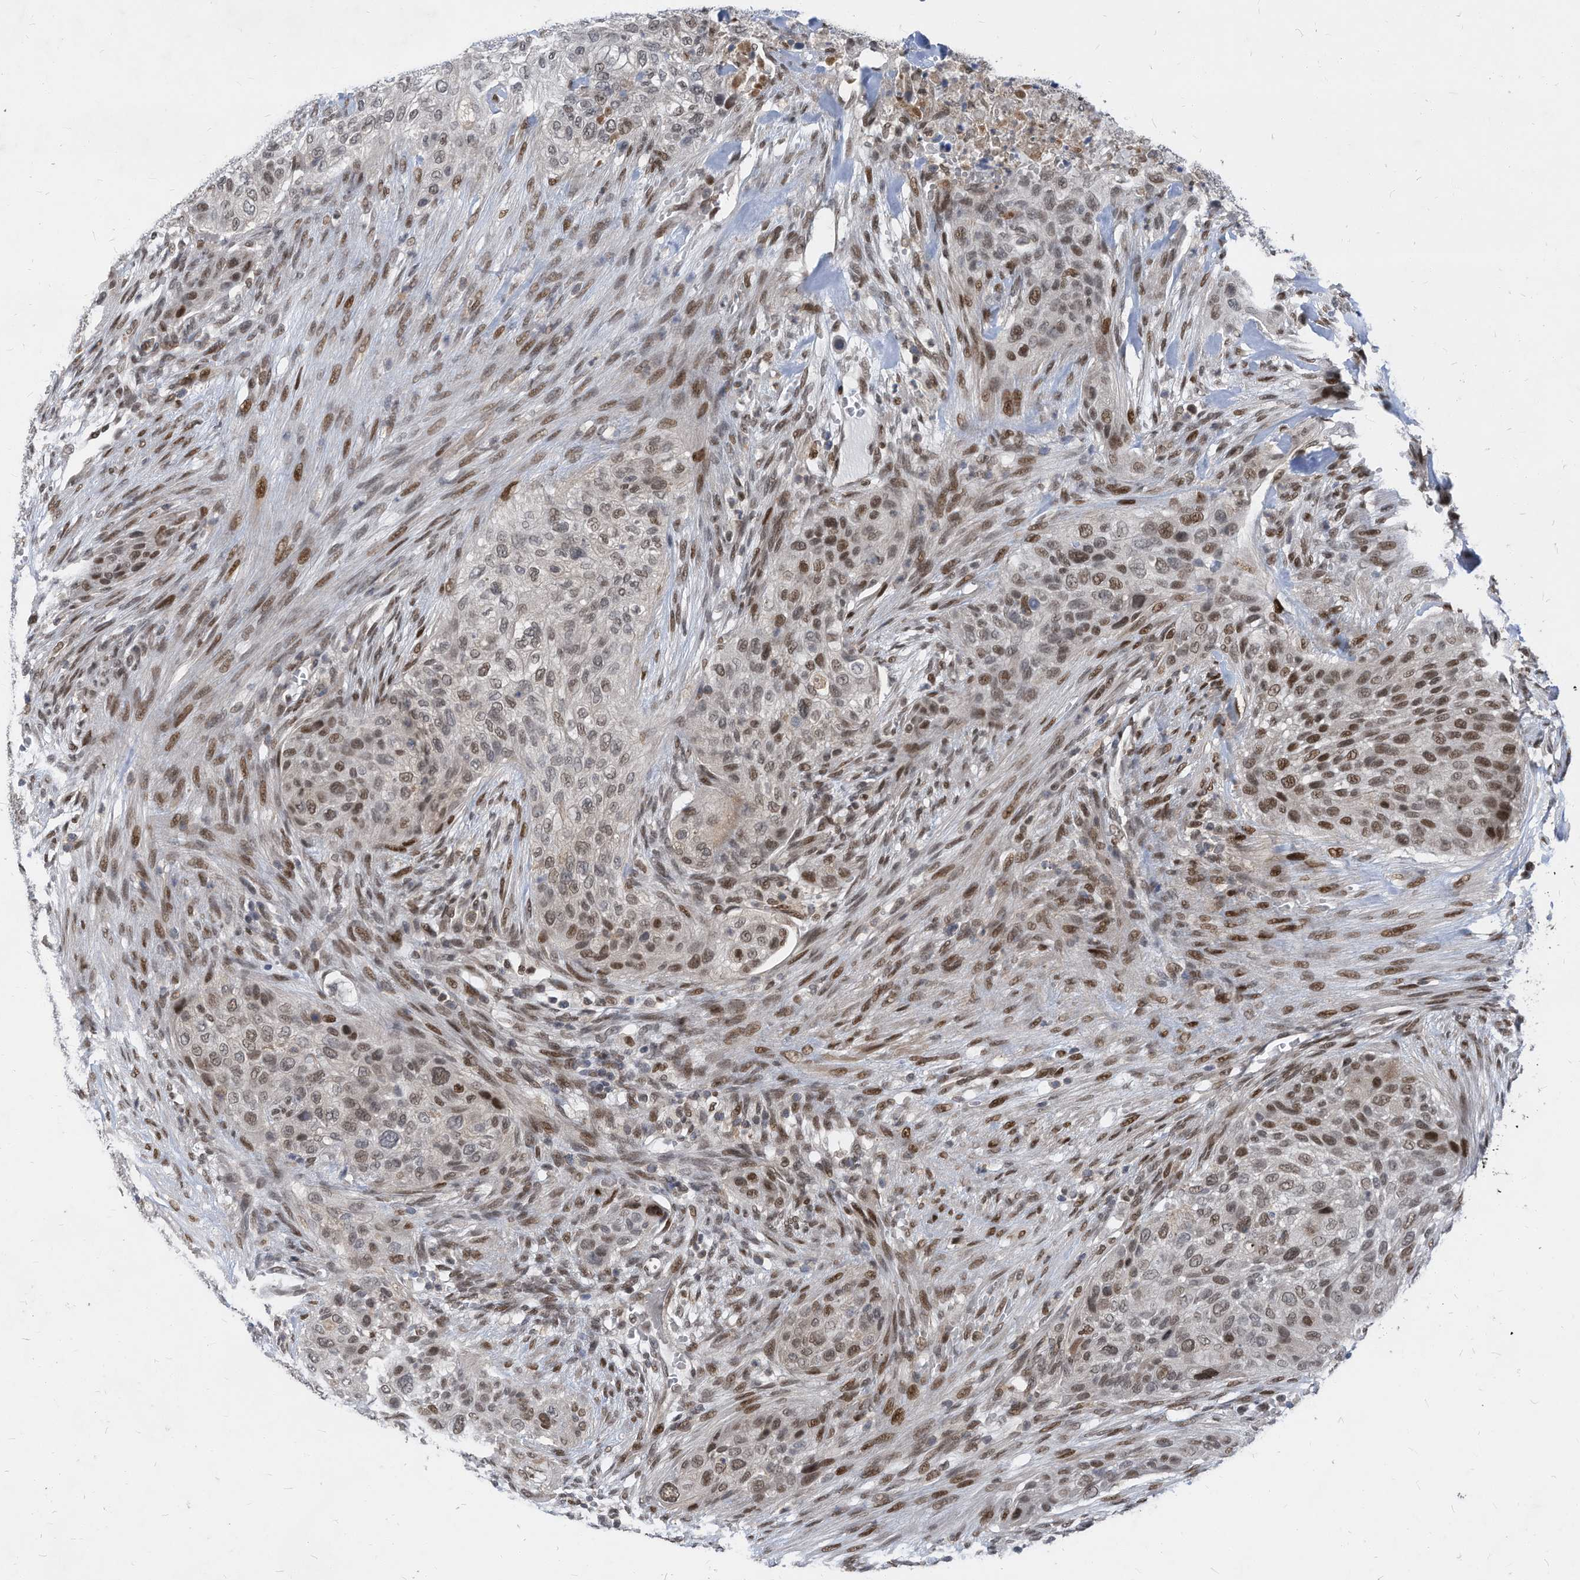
{"staining": {"intensity": "moderate", "quantity": ">75%", "location": "nuclear"}, "tissue": "urothelial cancer", "cell_type": "Tumor cells", "image_type": "cancer", "snomed": [{"axis": "morphology", "description": "Urothelial carcinoma, High grade"}, {"axis": "topography", "description": "Urinary bladder"}], "caption": "This is an image of immunohistochemistry staining of urothelial cancer, which shows moderate expression in the nuclear of tumor cells.", "gene": "KPNB1", "patient": {"sex": "male", "age": 35}}